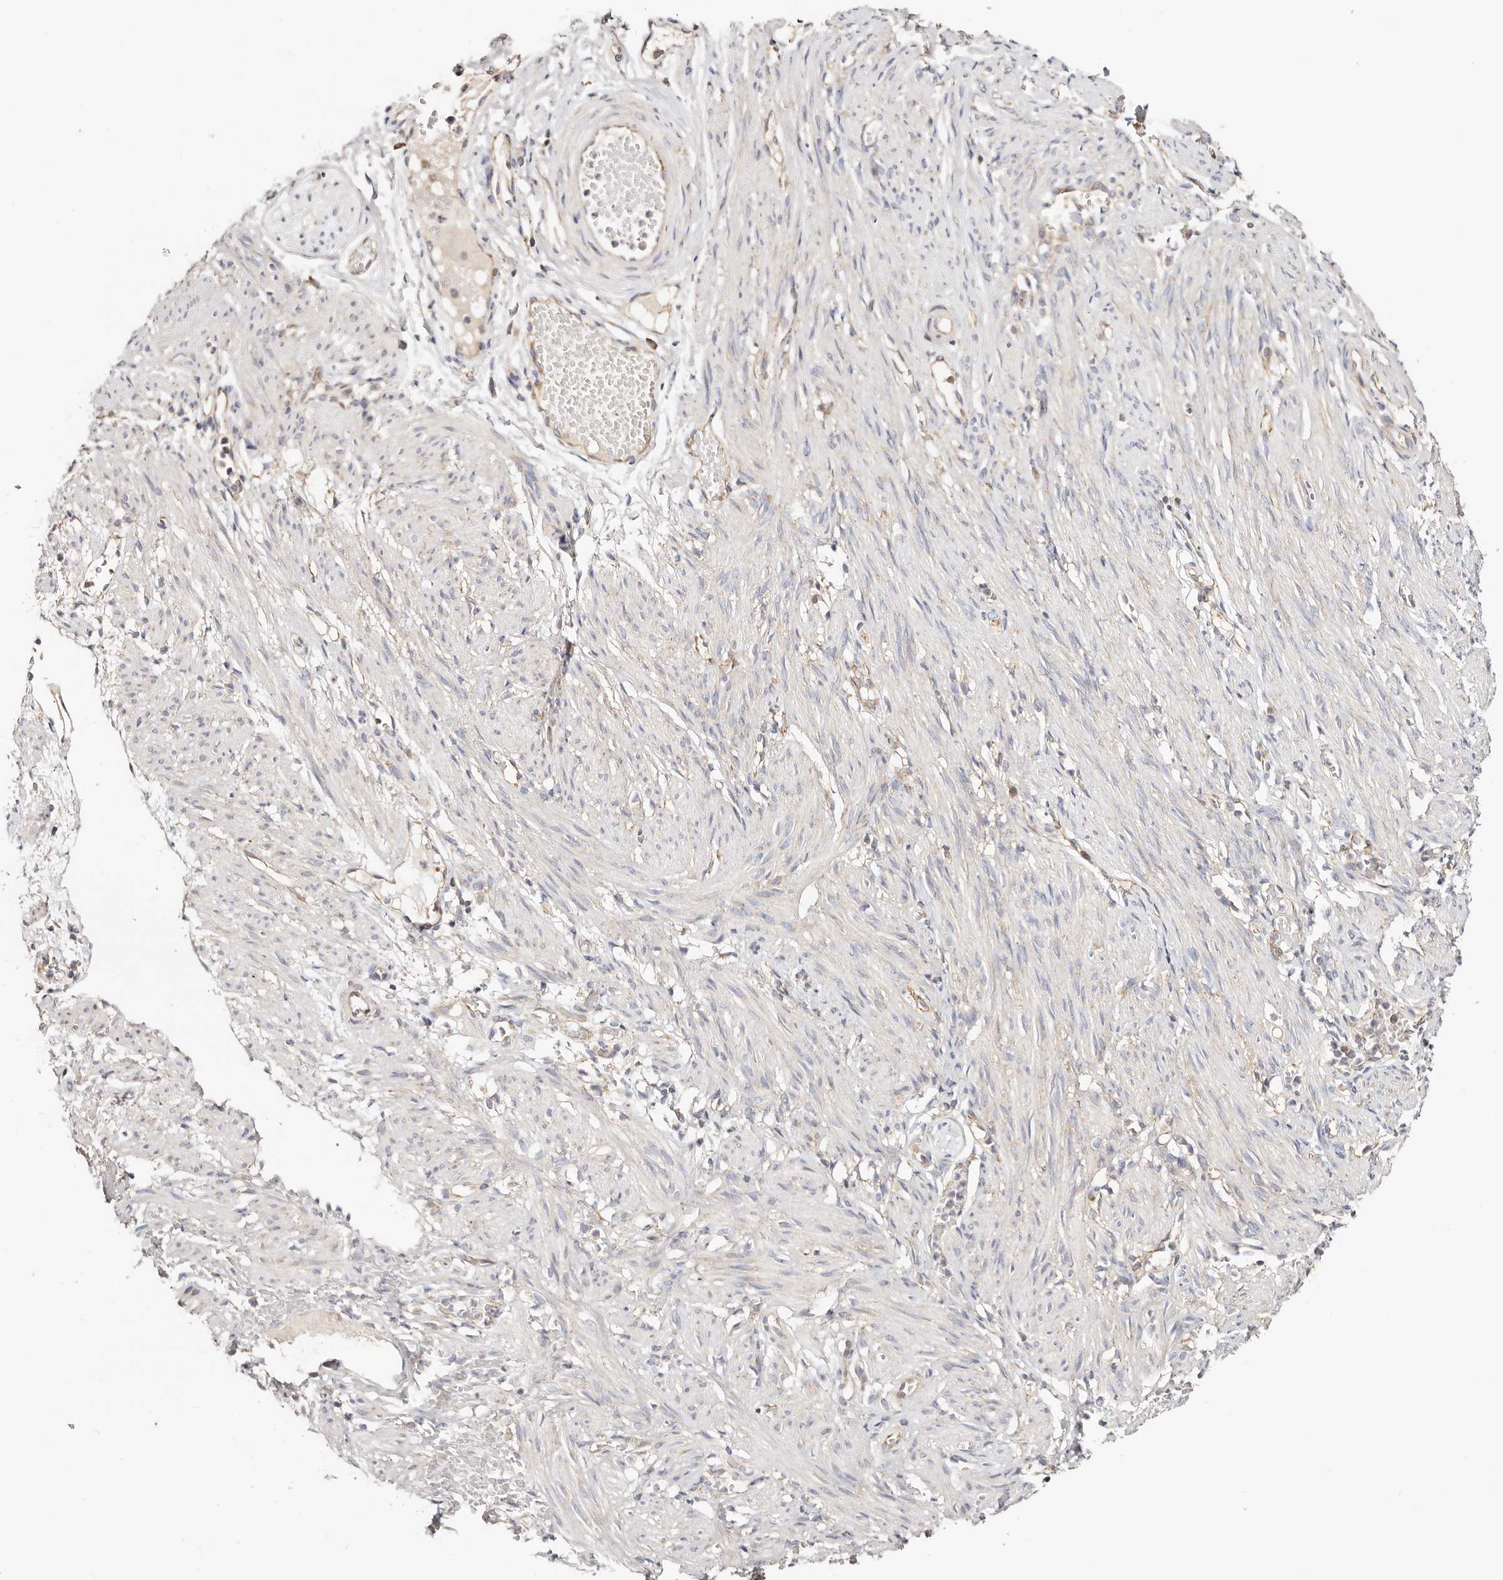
{"staining": {"intensity": "negative", "quantity": "none", "location": "none"}, "tissue": "adipose tissue", "cell_type": "Adipocytes", "image_type": "normal", "snomed": [{"axis": "morphology", "description": "Normal tissue, NOS"}, {"axis": "topography", "description": "Smooth muscle"}, {"axis": "topography", "description": "Peripheral nerve tissue"}], "caption": "Human adipose tissue stained for a protein using IHC demonstrates no positivity in adipocytes.", "gene": "GNA13", "patient": {"sex": "female", "age": 39}}